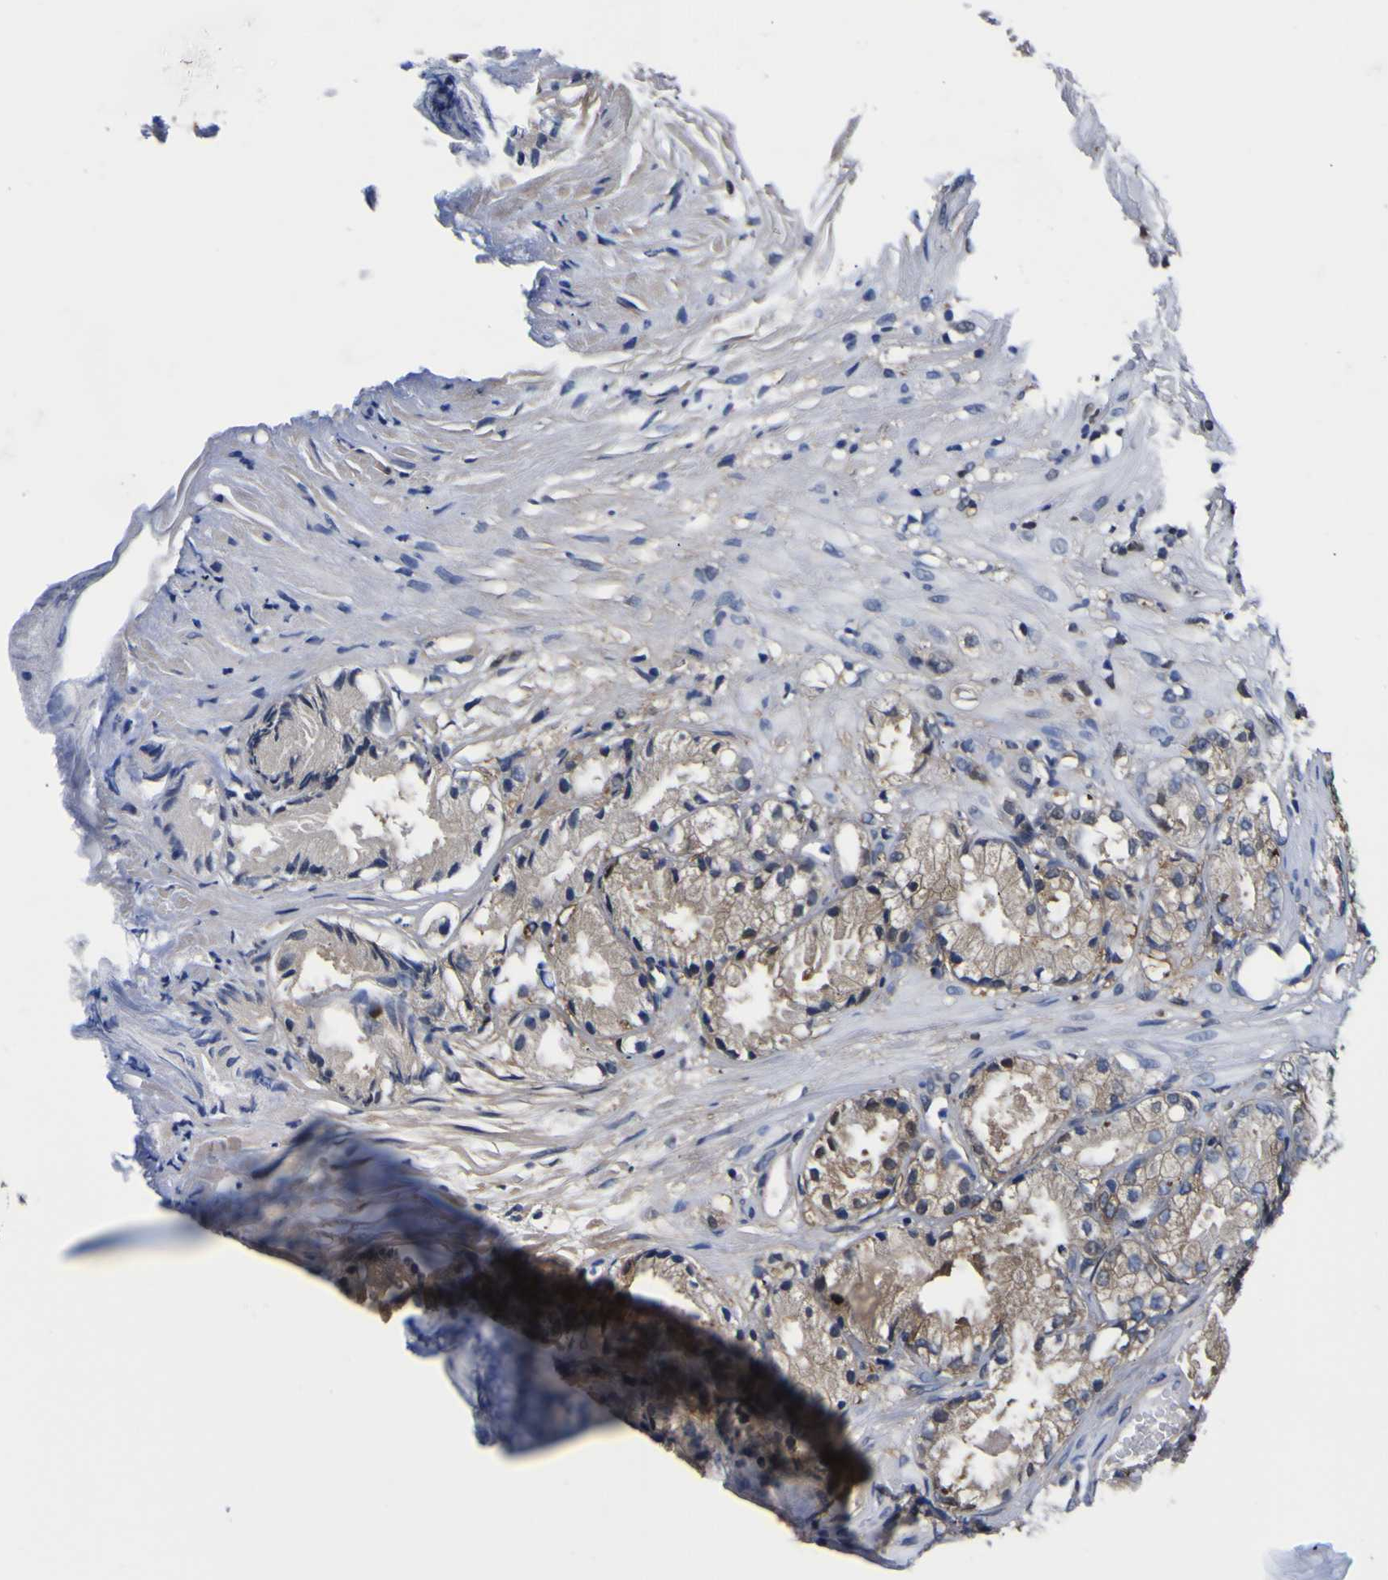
{"staining": {"intensity": "strong", "quantity": "25%-75%", "location": "cytoplasmic/membranous,nuclear"}, "tissue": "prostate cancer", "cell_type": "Tumor cells", "image_type": "cancer", "snomed": [{"axis": "morphology", "description": "Adenocarcinoma, Low grade"}, {"axis": "topography", "description": "Prostate"}], "caption": "High-power microscopy captured an IHC micrograph of adenocarcinoma (low-grade) (prostate), revealing strong cytoplasmic/membranous and nuclear staining in approximately 25%-75% of tumor cells.", "gene": "FAM110B", "patient": {"sex": "male", "age": 72}}